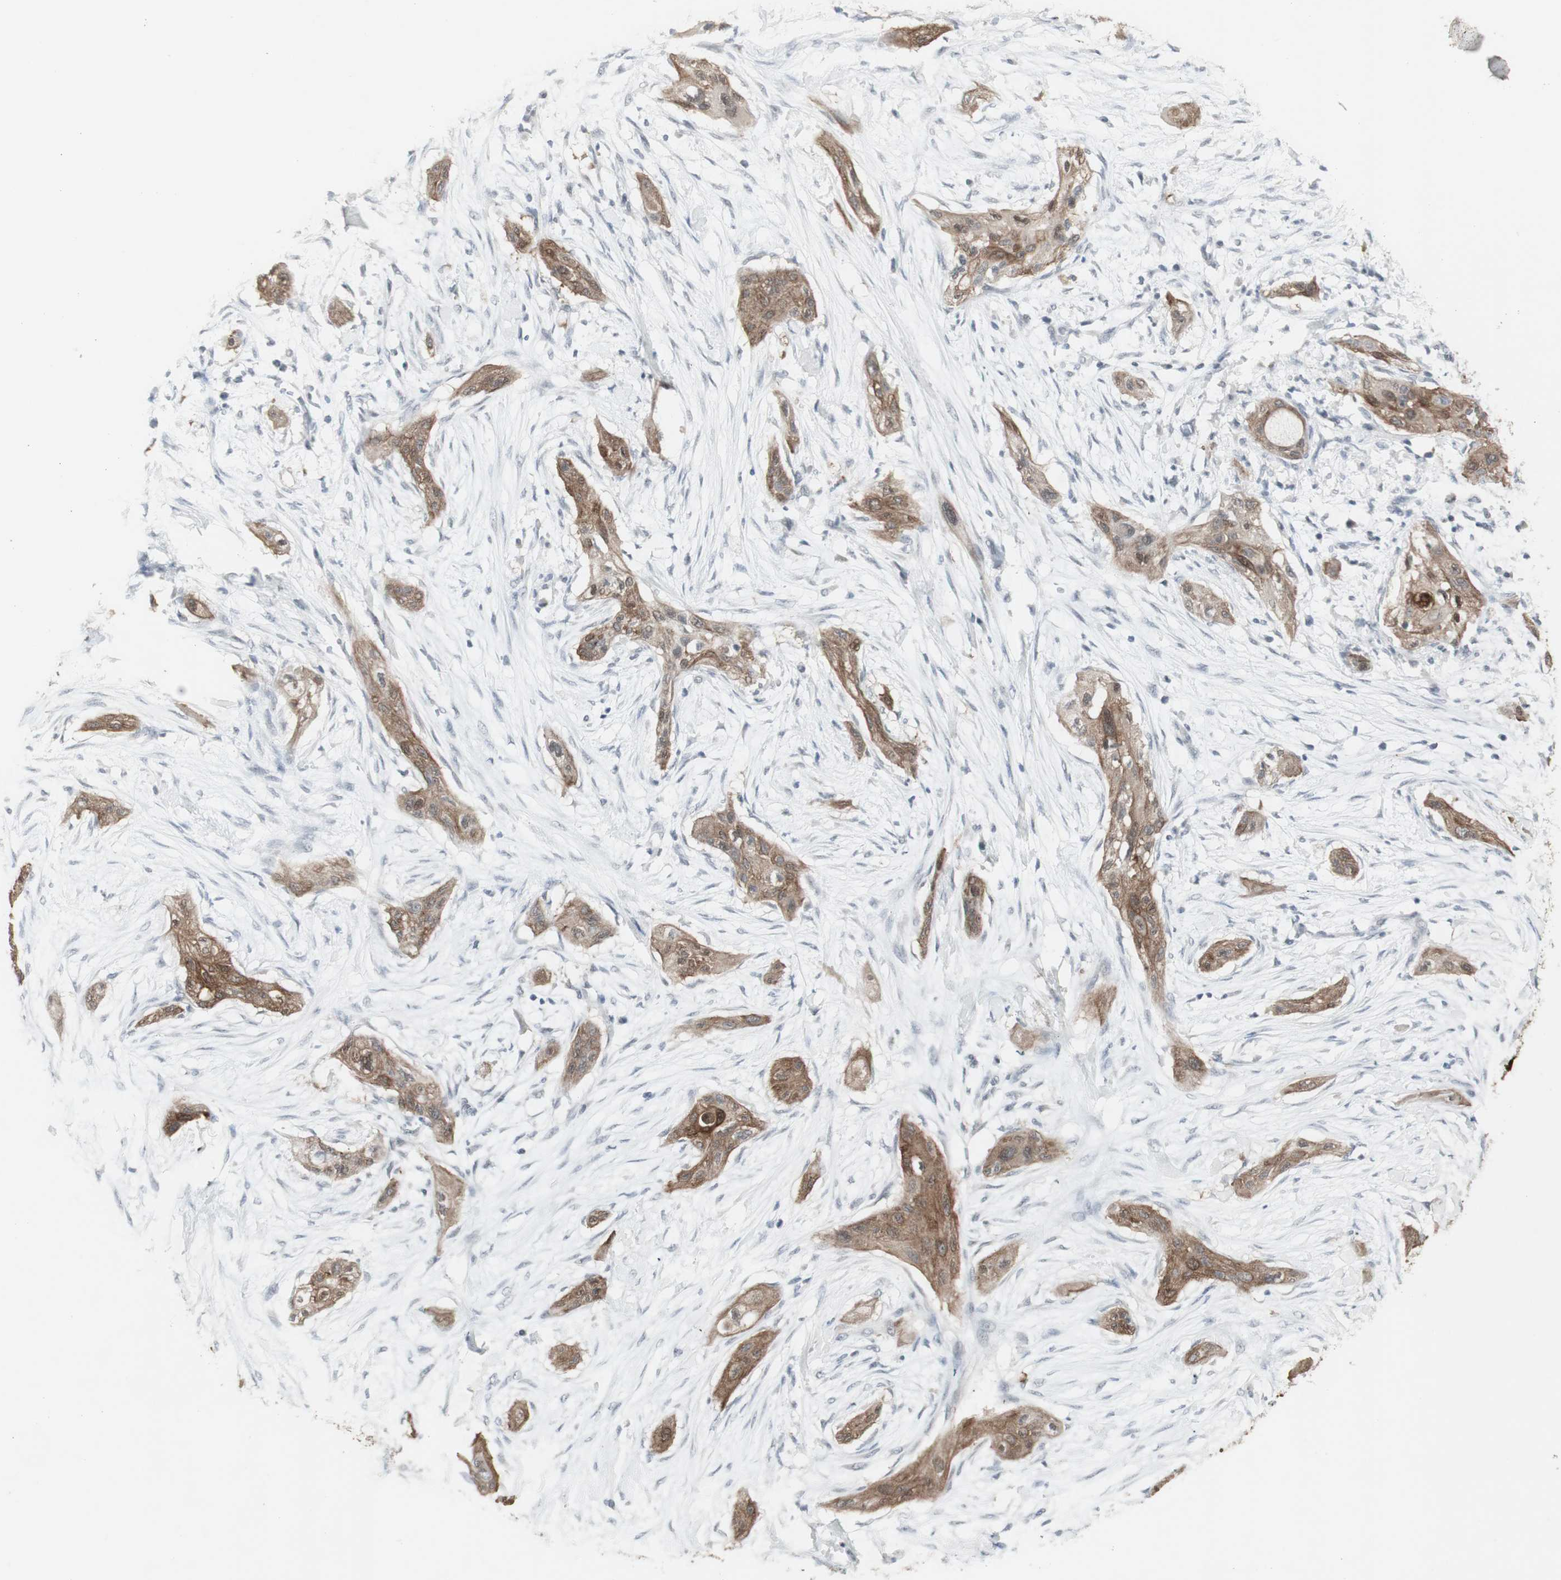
{"staining": {"intensity": "moderate", "quantity": ">75%", "location": "cytoplasmic/membranous"}, "tissue": "lung cancer", "cell_type": "Tumor cells", "image_type": "cancer", "snomed": [{"axis": "morphology", "description": "Squamous cell carcinoma, NOS"}, {"axis": "topography", "description": "Lung"}], "caption": "The photomicrograph displays a brown stain indicating the presence of a protein in the cytoplasmic/membranous of tumor cells in lung cancer (squamous cell carcinoma).", "gene": "C1orf116", "patient": {"sex": "female", "age": 47}}